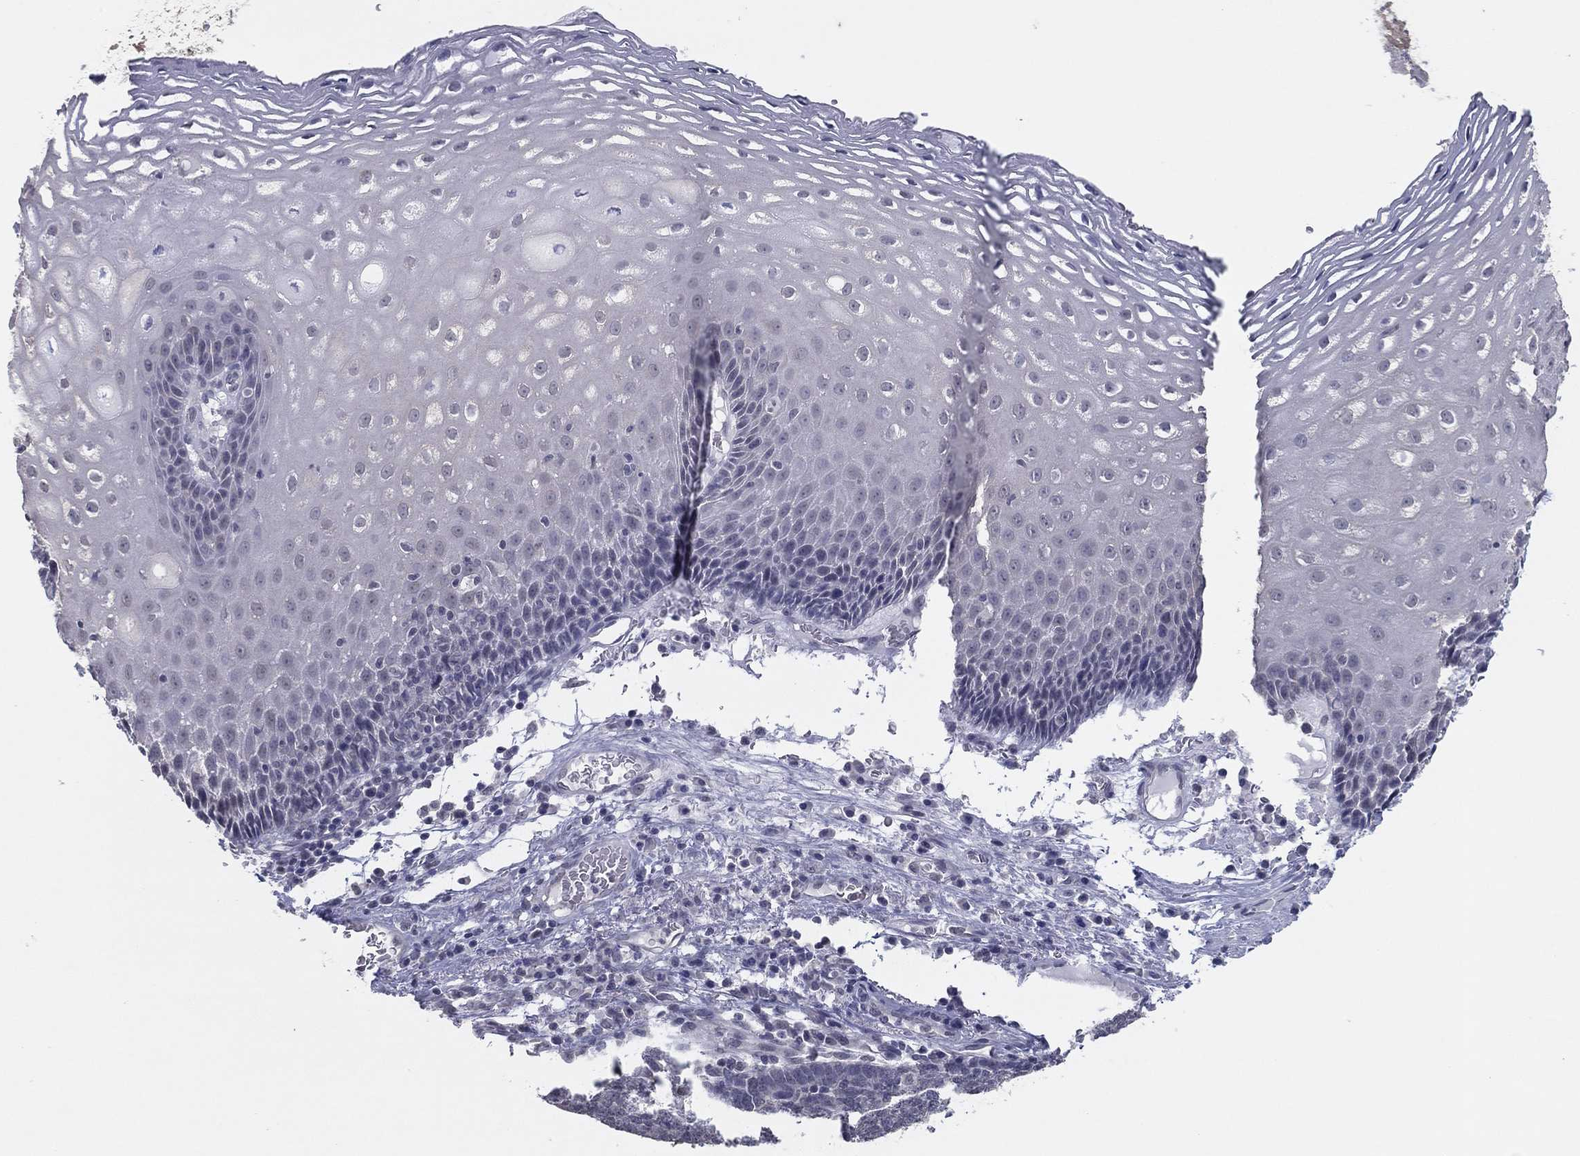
{"staining": {"intensity": "weak", "quantity": "25%-75%", "location": "cytoplasmic/membranous"}, "tissue": "esophagus", "cell_type": "Squamous epithelial cells", "image_type": "normal", "snomed": [{"axis": "morphology", "description": "Normal tissue, NOS"}, {"axis": "topography", "description": "Esophagus"}], "caption": "Immunohistochemistry of benign esophagus displays low levels of weak cytoplasmic/membranous positivity in about 25%-75% of squamous epithelial cells.", "gene": "SLC22A2", "patient": {"sex": "male", "age": 76}}